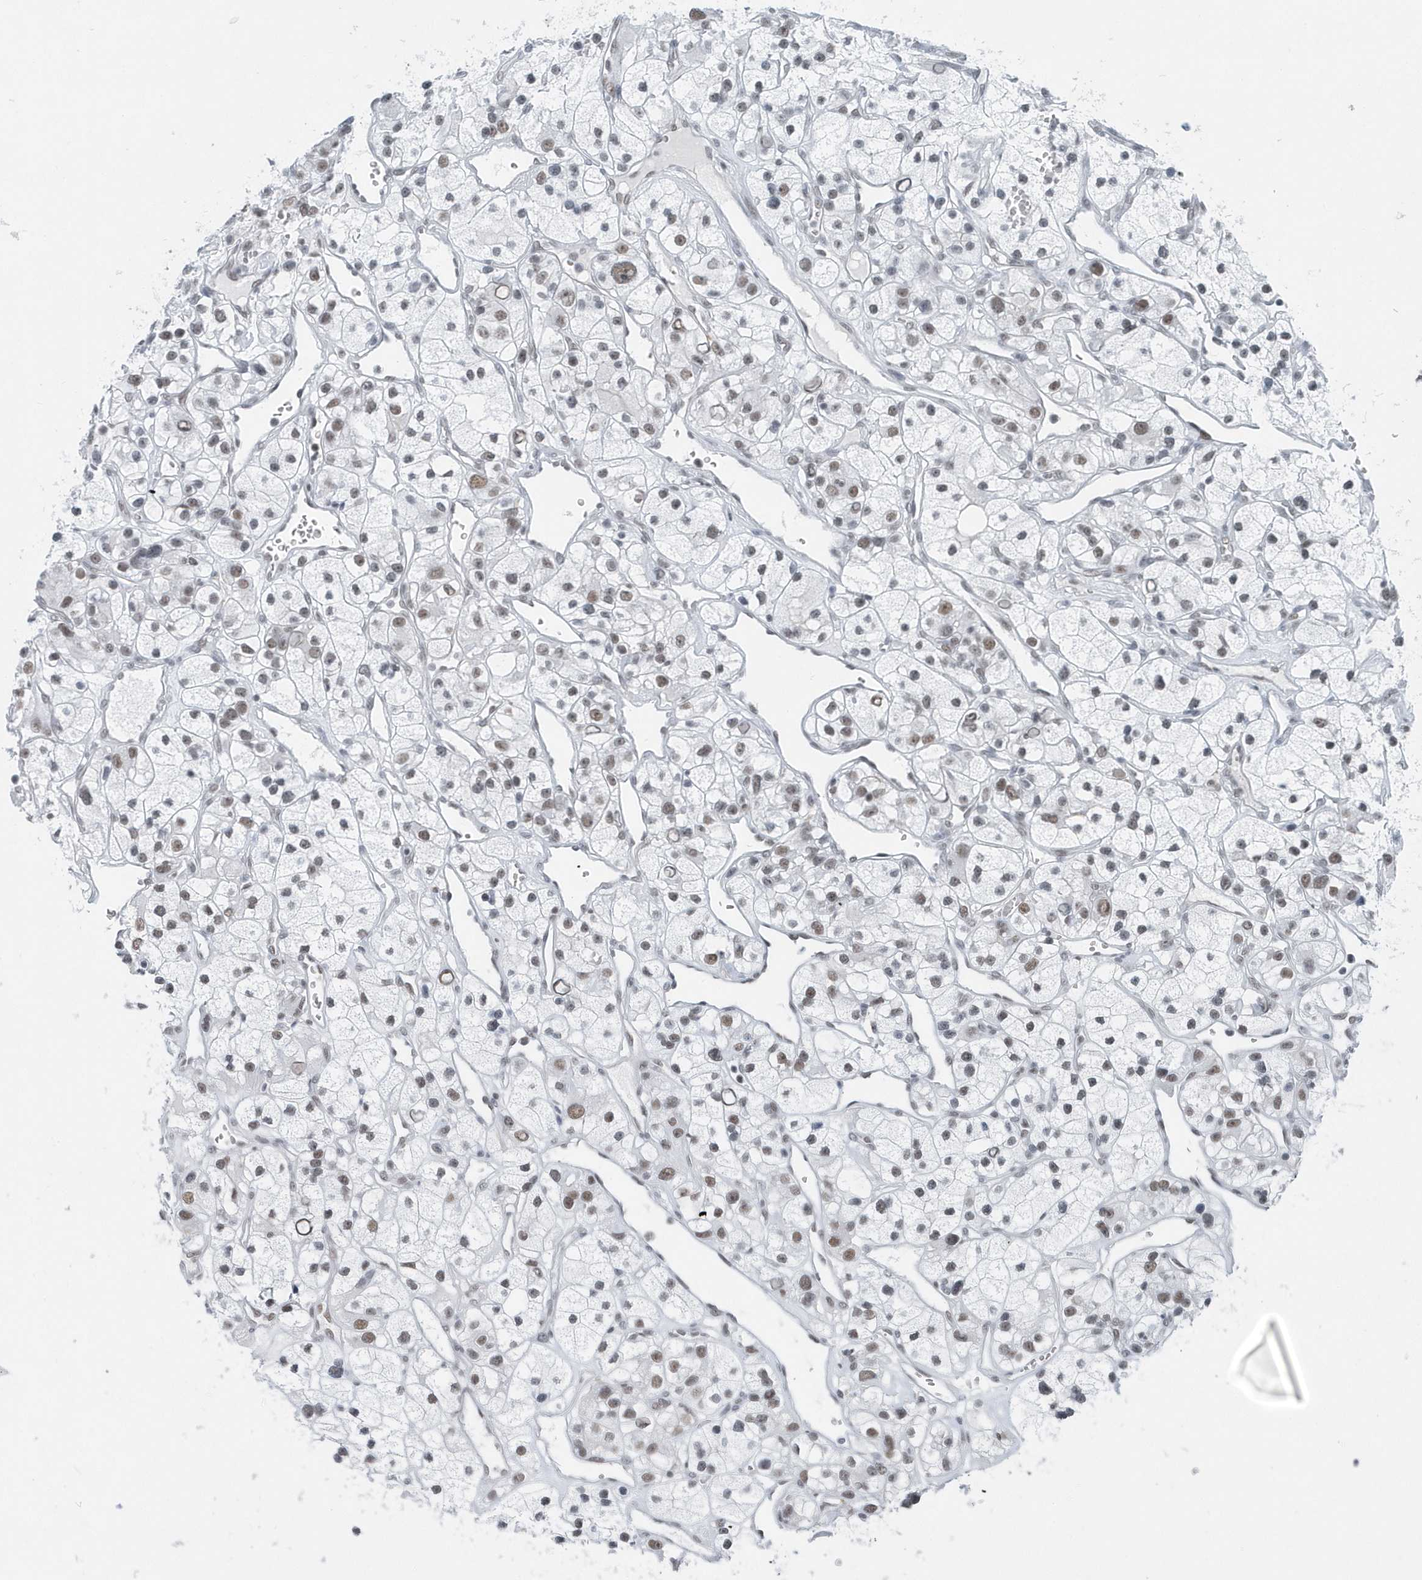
{"staining": {"intensity": "moderate", "quantity": "<25%", "location": "nuclear"}, "tissue": "renal cancer", "cell_type": "Tumor cells", "image_type": "cancer", "snomed": [{"axis": "morphology", "description": "Adenocarcinoma, NOS"}, {"axis": "topography", "description": "Kidney"}], "caption": "Immunohistochemistry (IHC) staining of renal cancer (adenocarcinoma), which reveals low levels of moderate nuclear staining in about <25% of tumor cells indicating moderate nuclear protein staining. The staining was performed using DAB (brown) for protein detection and nuclei were counterstained in hematoxylin (blue).", "gene": "FIP1L1", "patient": {"sex": "female", "age": 57}}